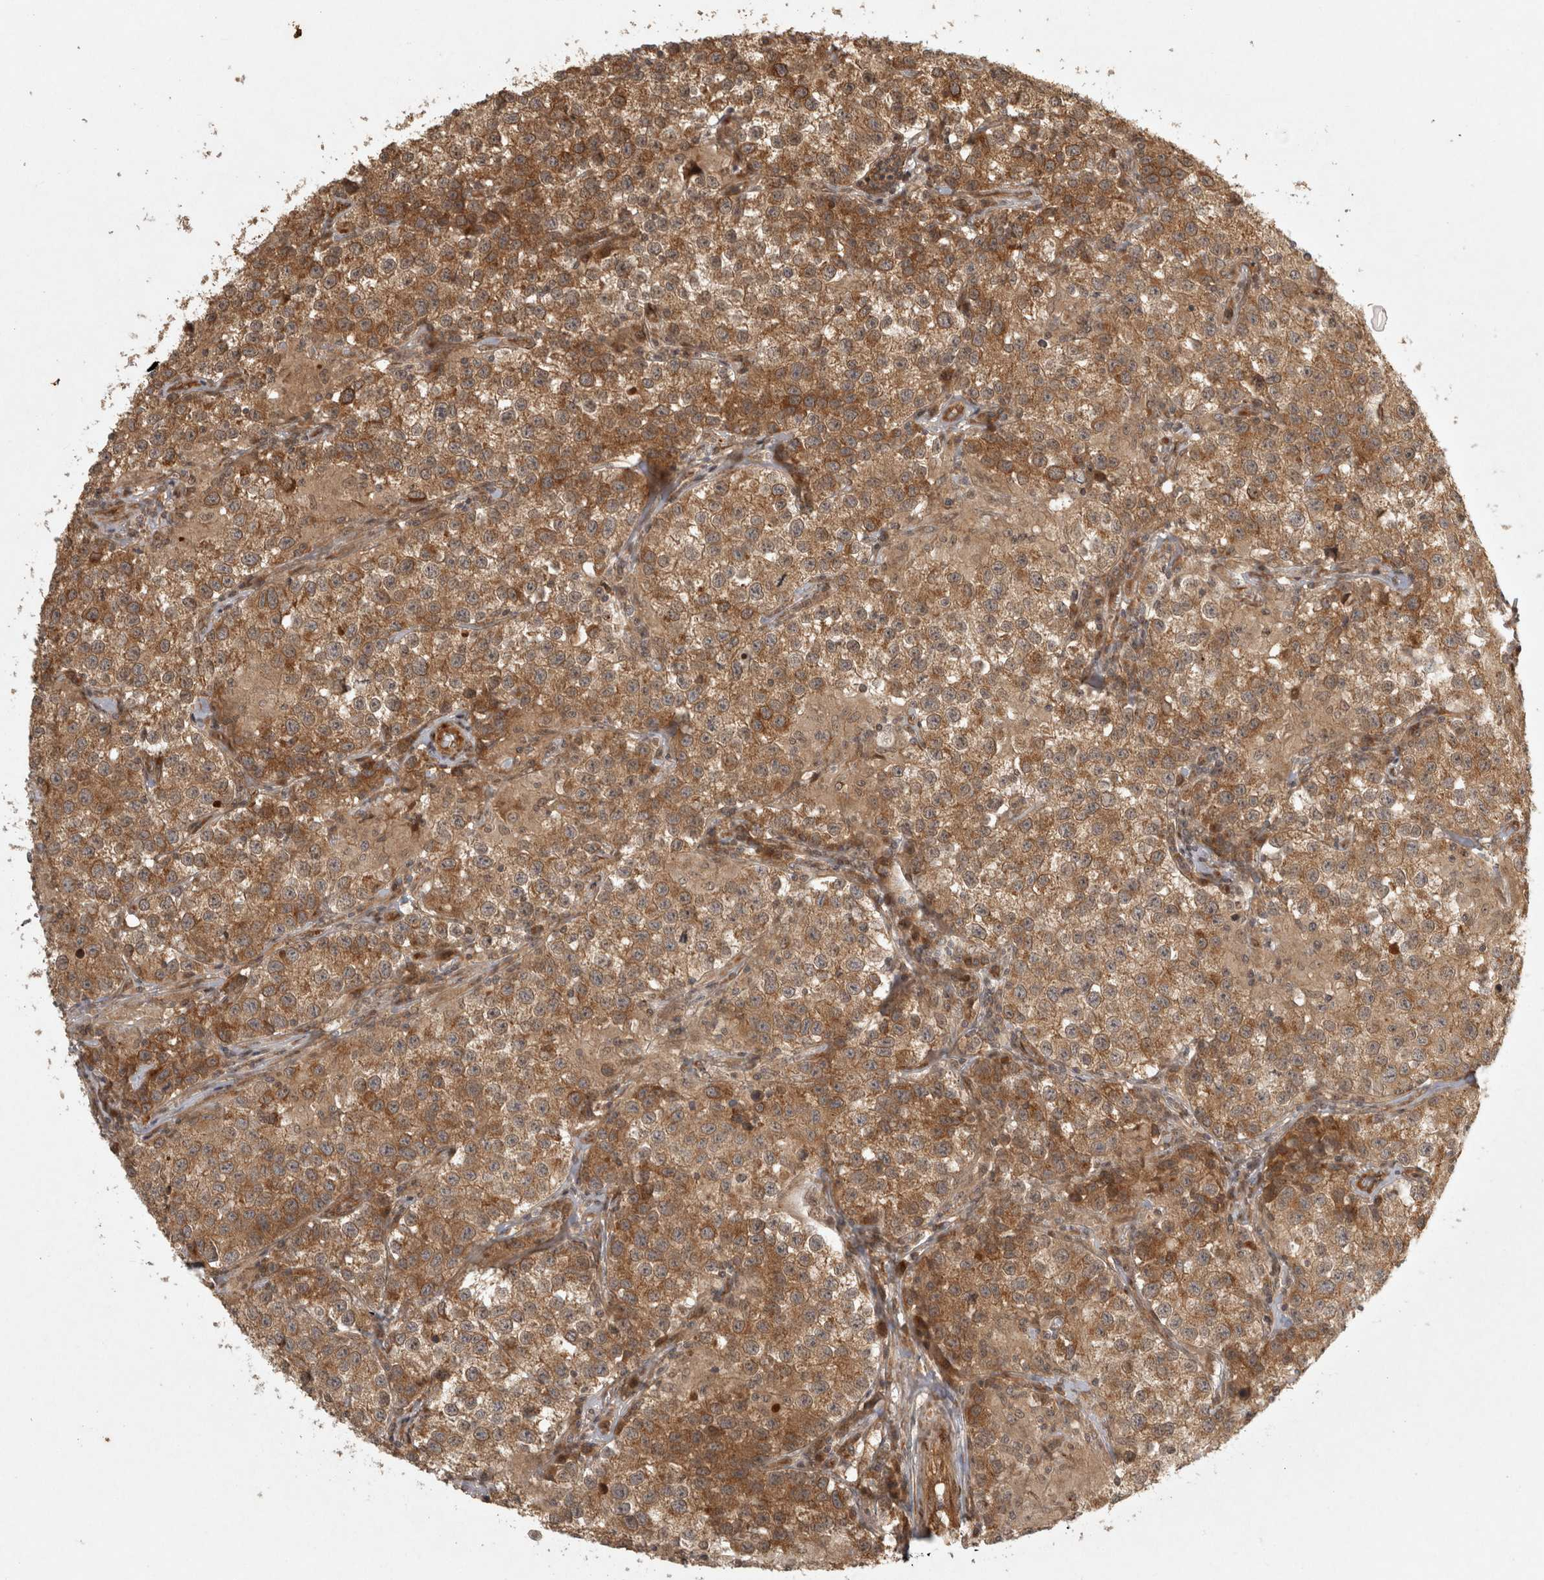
{"staining": {"intensity": "moderate", "quantity": ">75%", "location": "cytoplasmic/membranous"}, "tissue": "testis cancer", "cell_type": "Tumor cells", "image_type": "cancer", "snomed": [{"axis": "morphology", "description": "Seminoma, NOS"}, {"axis": "morphology", "description": "Carcinoma, Embryonal, NOS"}, {"axis": "topography", "description": "Testis"}], "caption": "Seminoma (testis) stained for a protein displays moderate cytoplasmic/membranous positivity in tumor cells.", "gene": "CAMSAP2", "patient": {"sex": "male", "age": 43}}